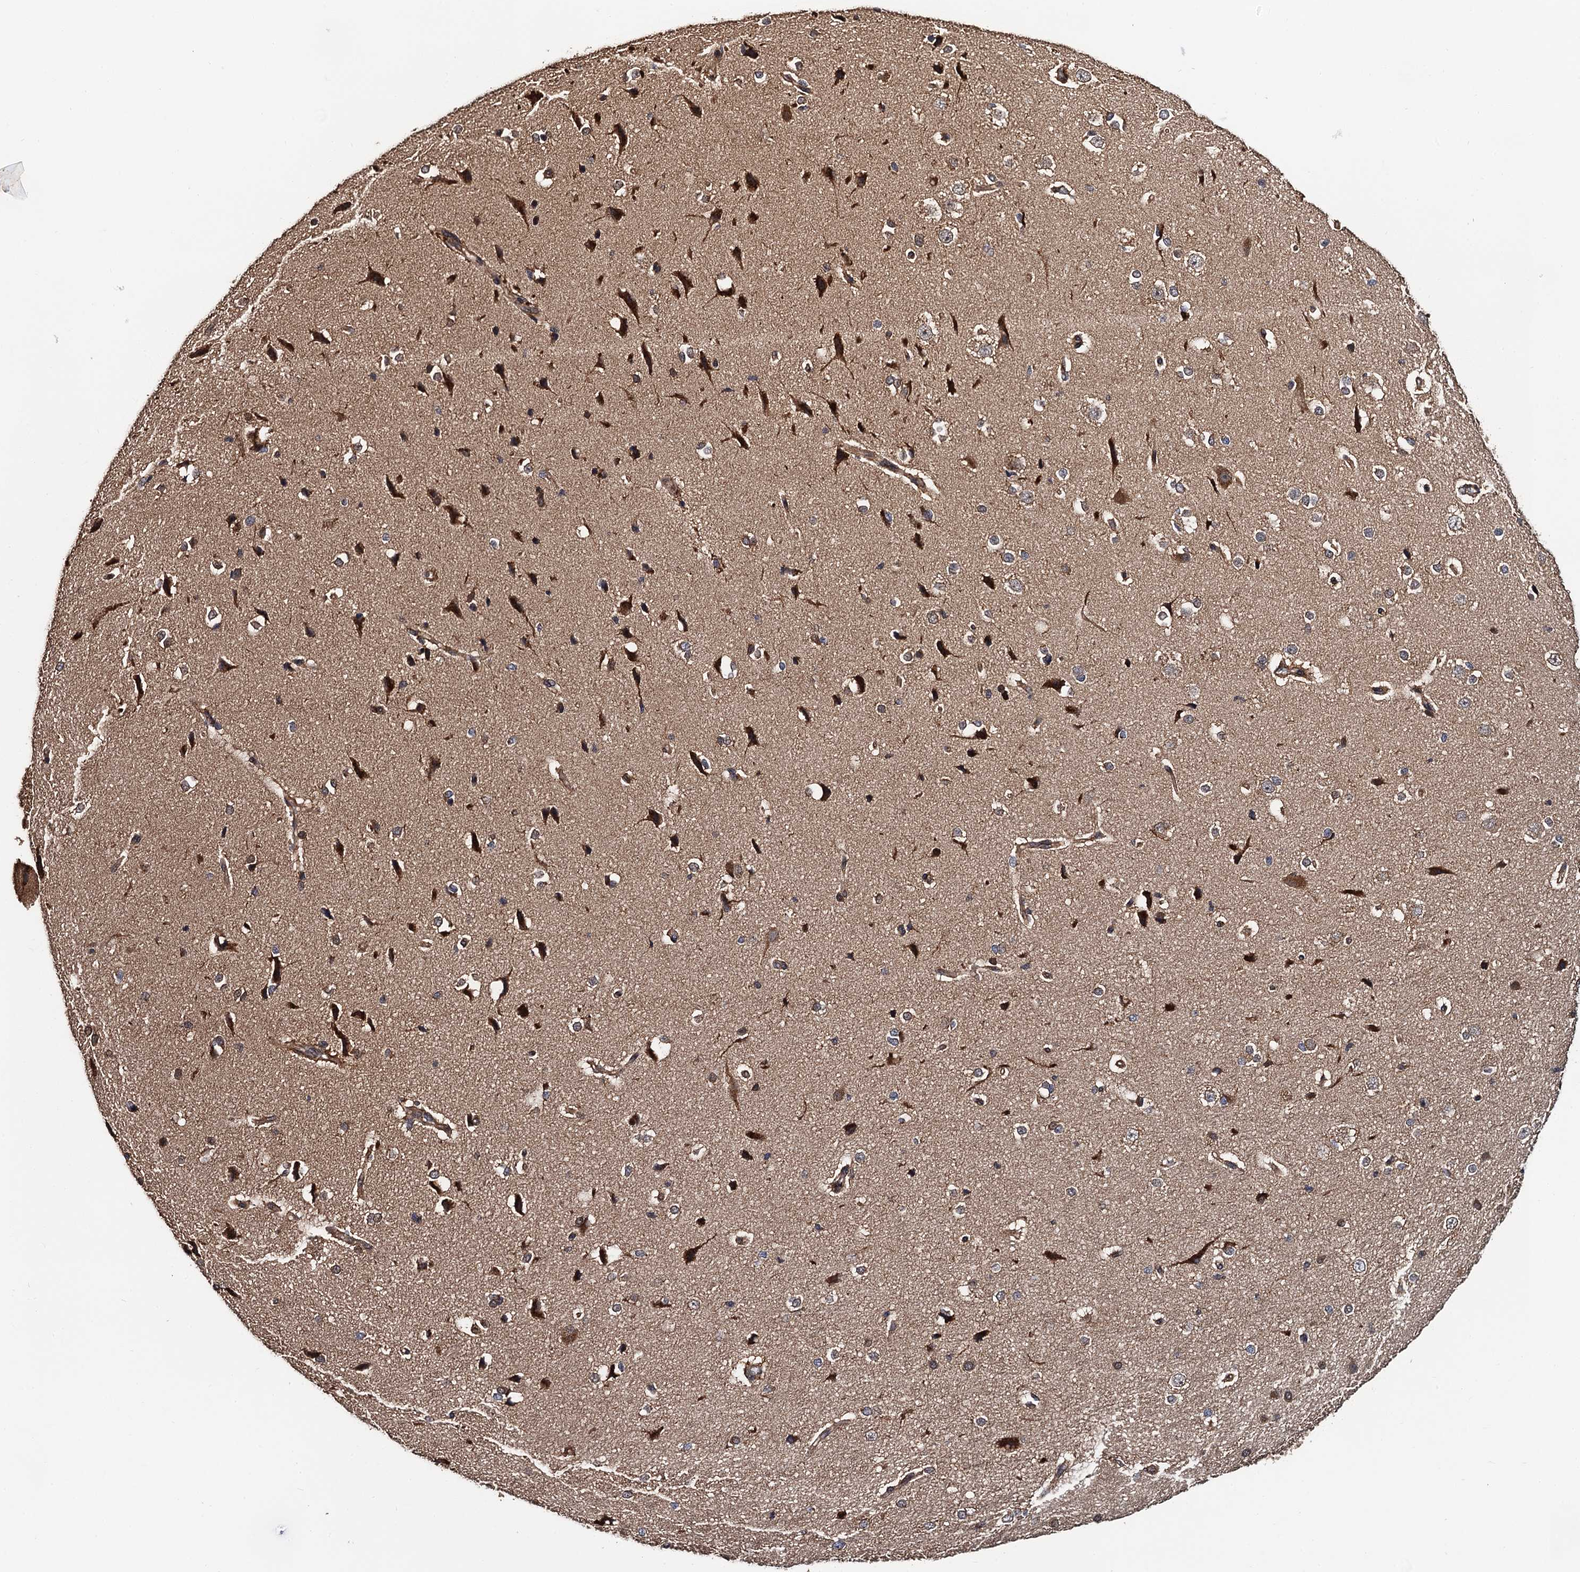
{"staining": {"intensity": "moderate", "quantity": ">75%", "location": "cytoplasmic/membranous"}, "tissue": "cerebral cortex", "cell_type": "Endothelial cells", "image_type": "normal", "snomed": [{"axis": "morphology", "description": "Normal tissue, NOS"}, {"axis": "morphology", "description": "Developmental malformation"}, {"axis": "topography", "description": "Cerebral cortex"}], "caption": "Immunohistochemical staining of unremarkable cerebral cortex shows medium levels of moderate cytoplasmic/membranous expression in about >75% of endothelial cells.", "gene": "MIER2", "patient": {"sex": "female", "age": 30}}